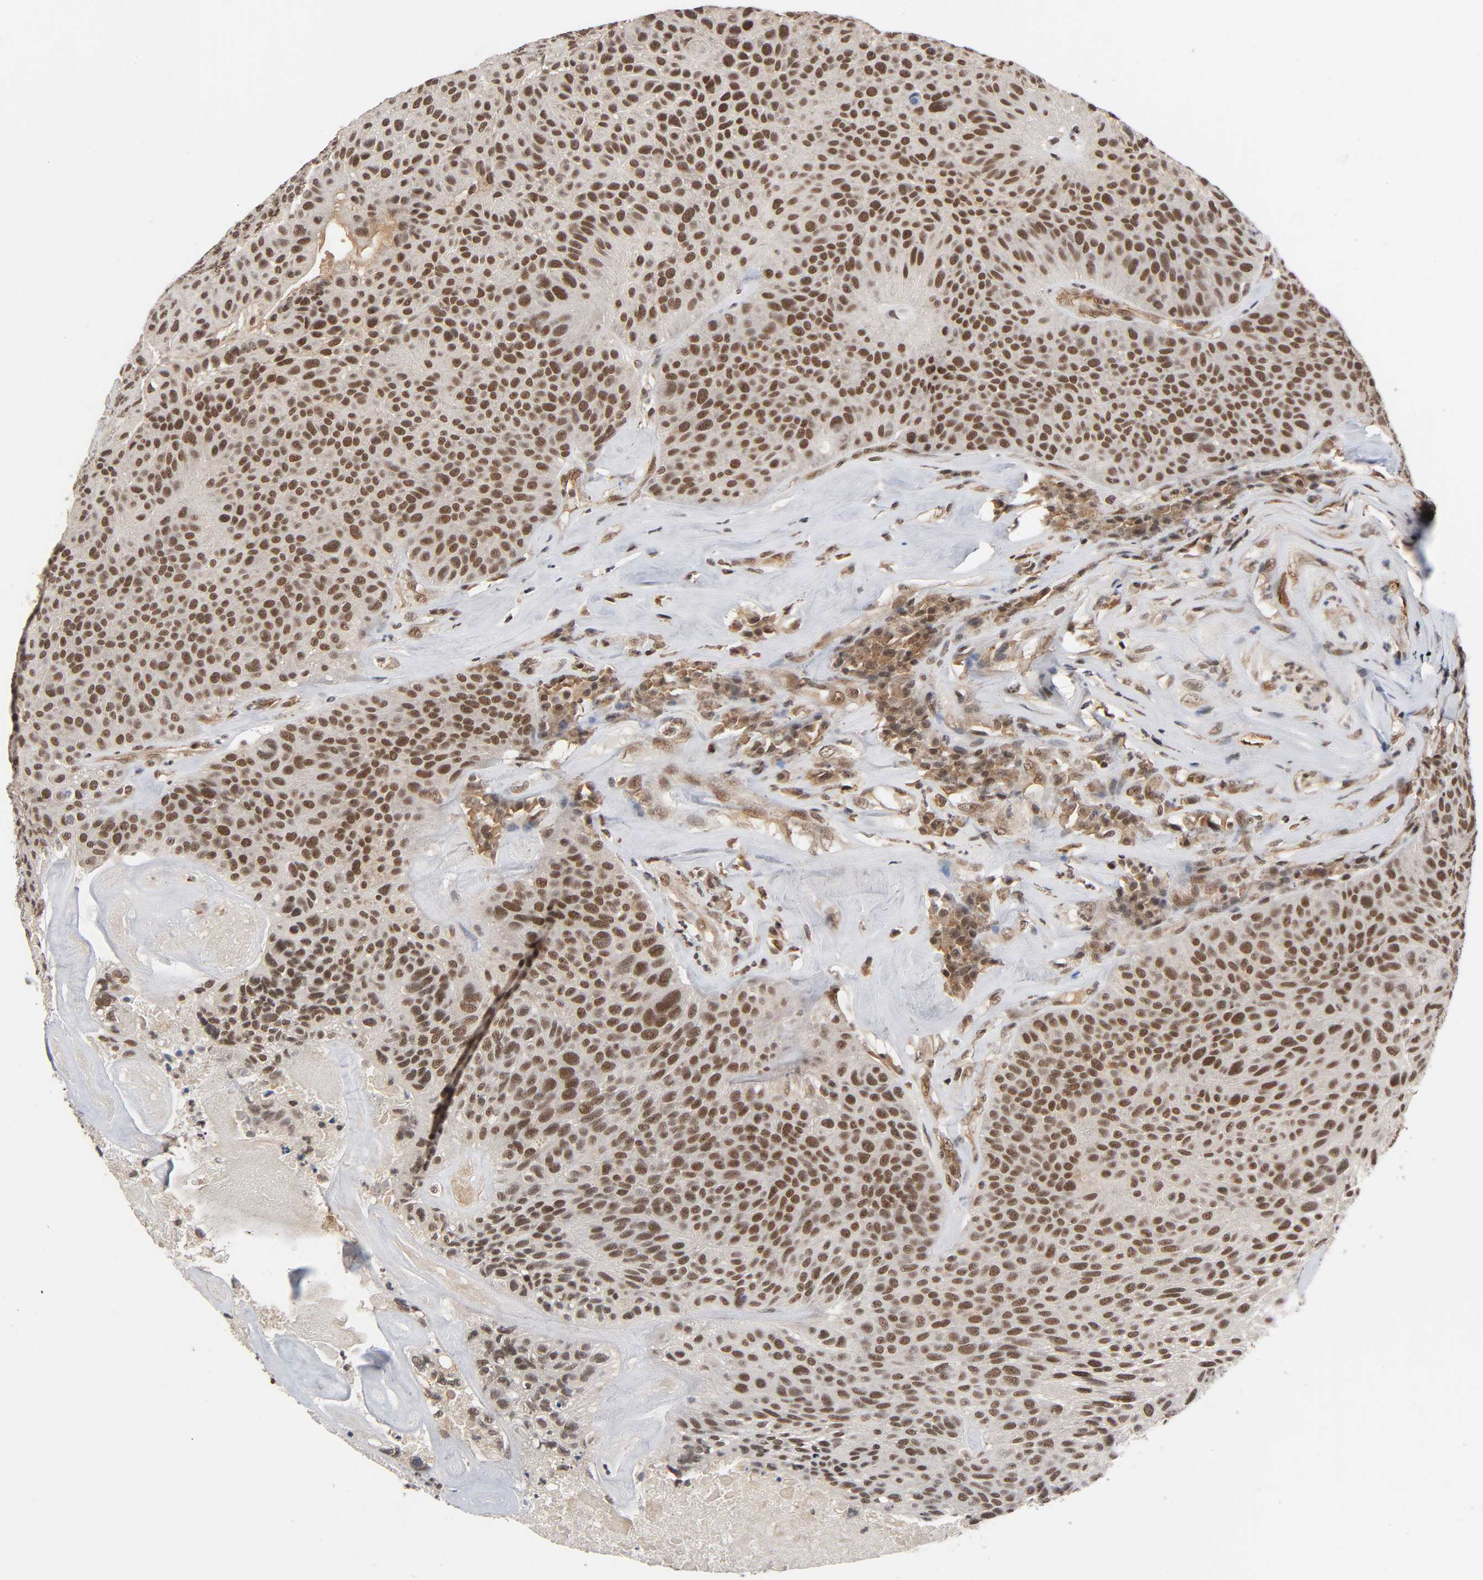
{"staining": {"intensity": "strong", "quantity": ">75%", "location": "cytoplasmic/membranous,nuclear"}, "tissue": "urothelial cancer", "cell_type": "Tumor cells", "image_type": "cancer", "snomed": [{"axis": "morphology", "description": "Urothelial carcinoma, High grade"}, {"axis": "topography", "description": "Urinary bladder"}], "caption": "Urothelial cancer was stained to show a protein in brown. There is high levels of strong cytoplasmic/membranous and nuclear positivity in about >75% of tumor cells.", "gene": "ZNF384", "patient": {"sex": "male", "age": 66}}